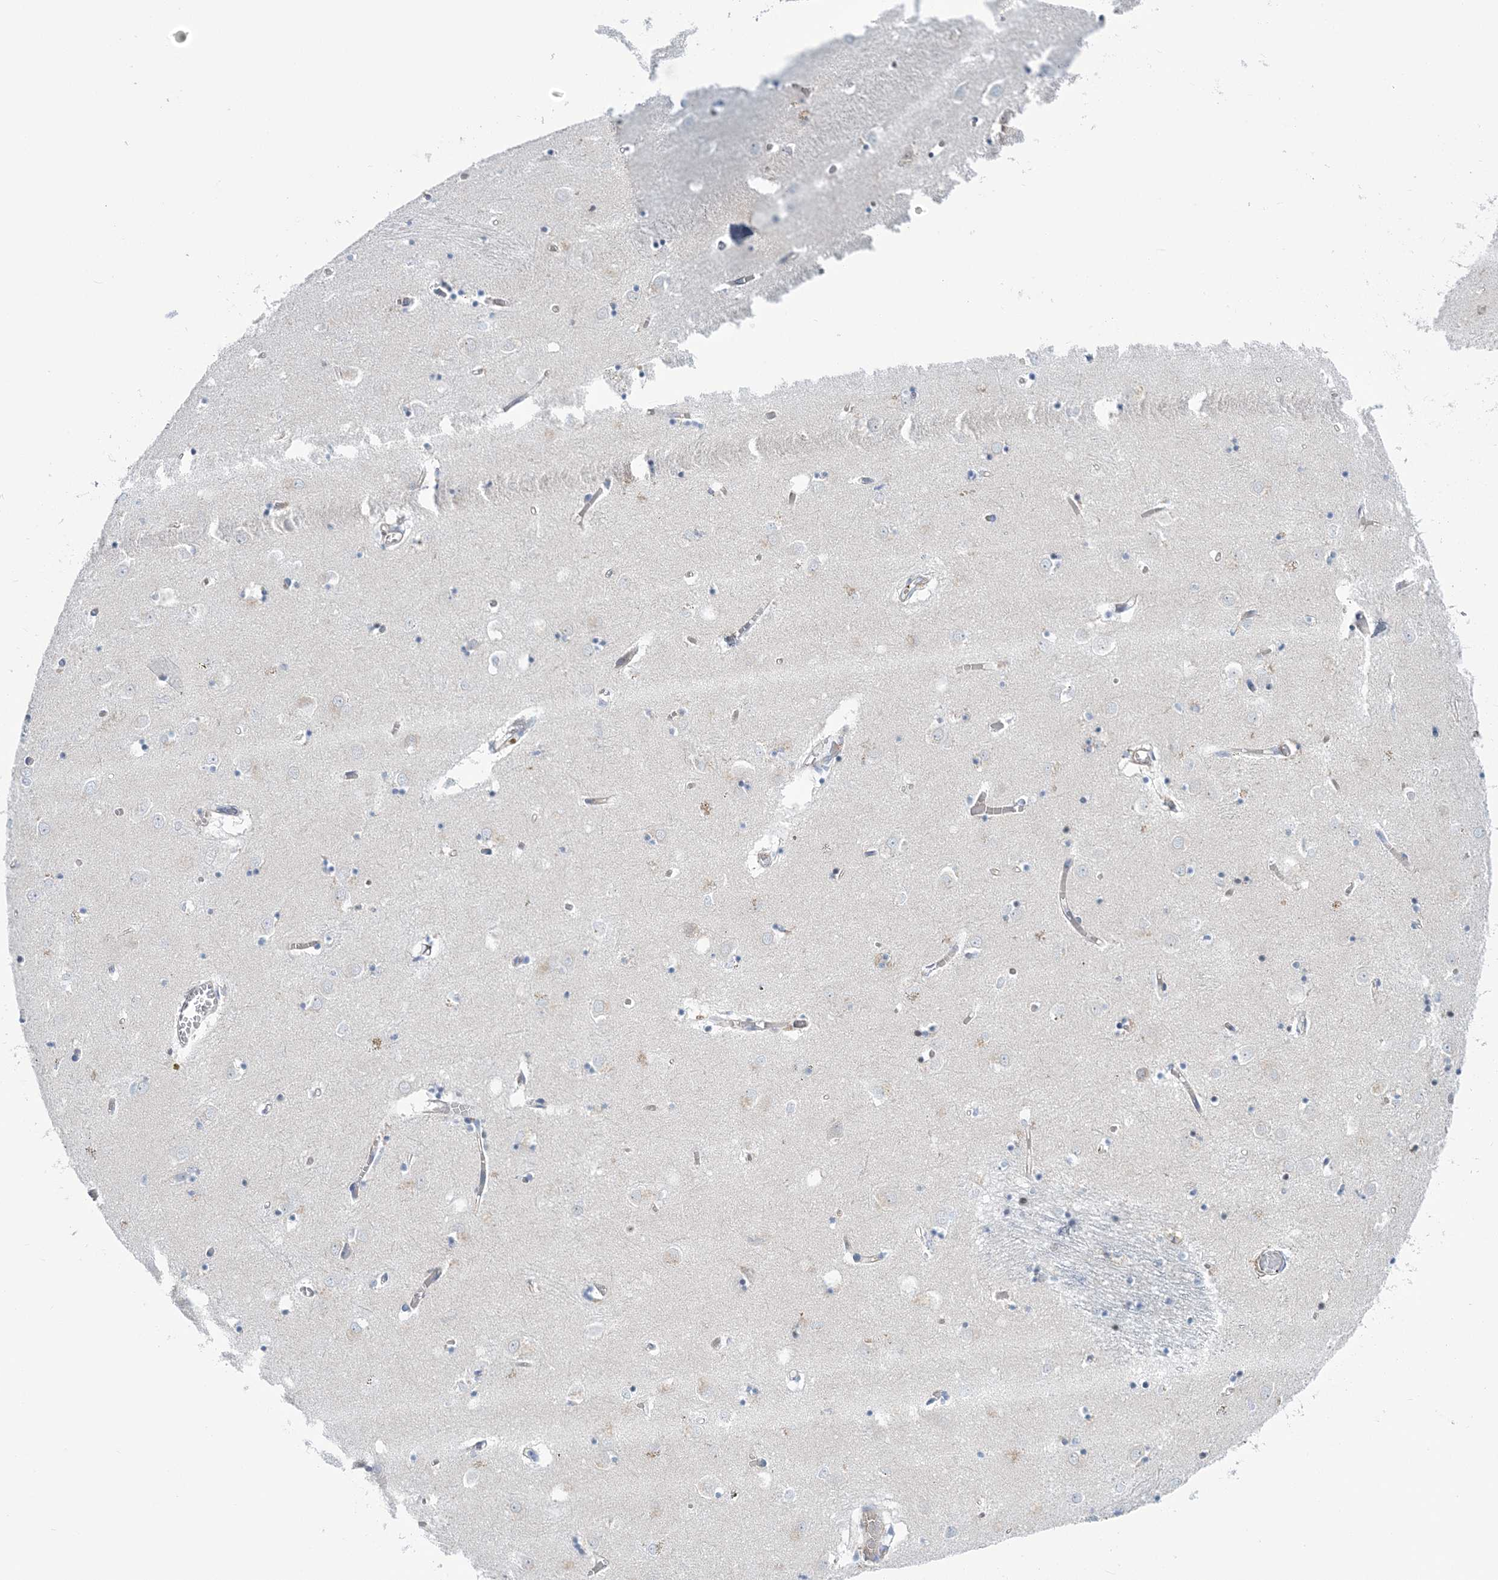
{"staining": {"intensity": "weak", "quantity": "<25%", "location": "cytoplasmic/membranous"}, "tissue": "caudate", "cell_type": "Glial cells", "image_type": "normal", "snomed": [{"axis": "morphology", "description": "Normal tissue, NOS"}, {"axis": "topography", "description": "Lateral ventricle wall"}], "caption": "Immunohistochemistry of benign caudate exhibits no expression in glial cells.", "gene": "RAB11FIP5", "patient": {"sex": "male", "age": 70}}